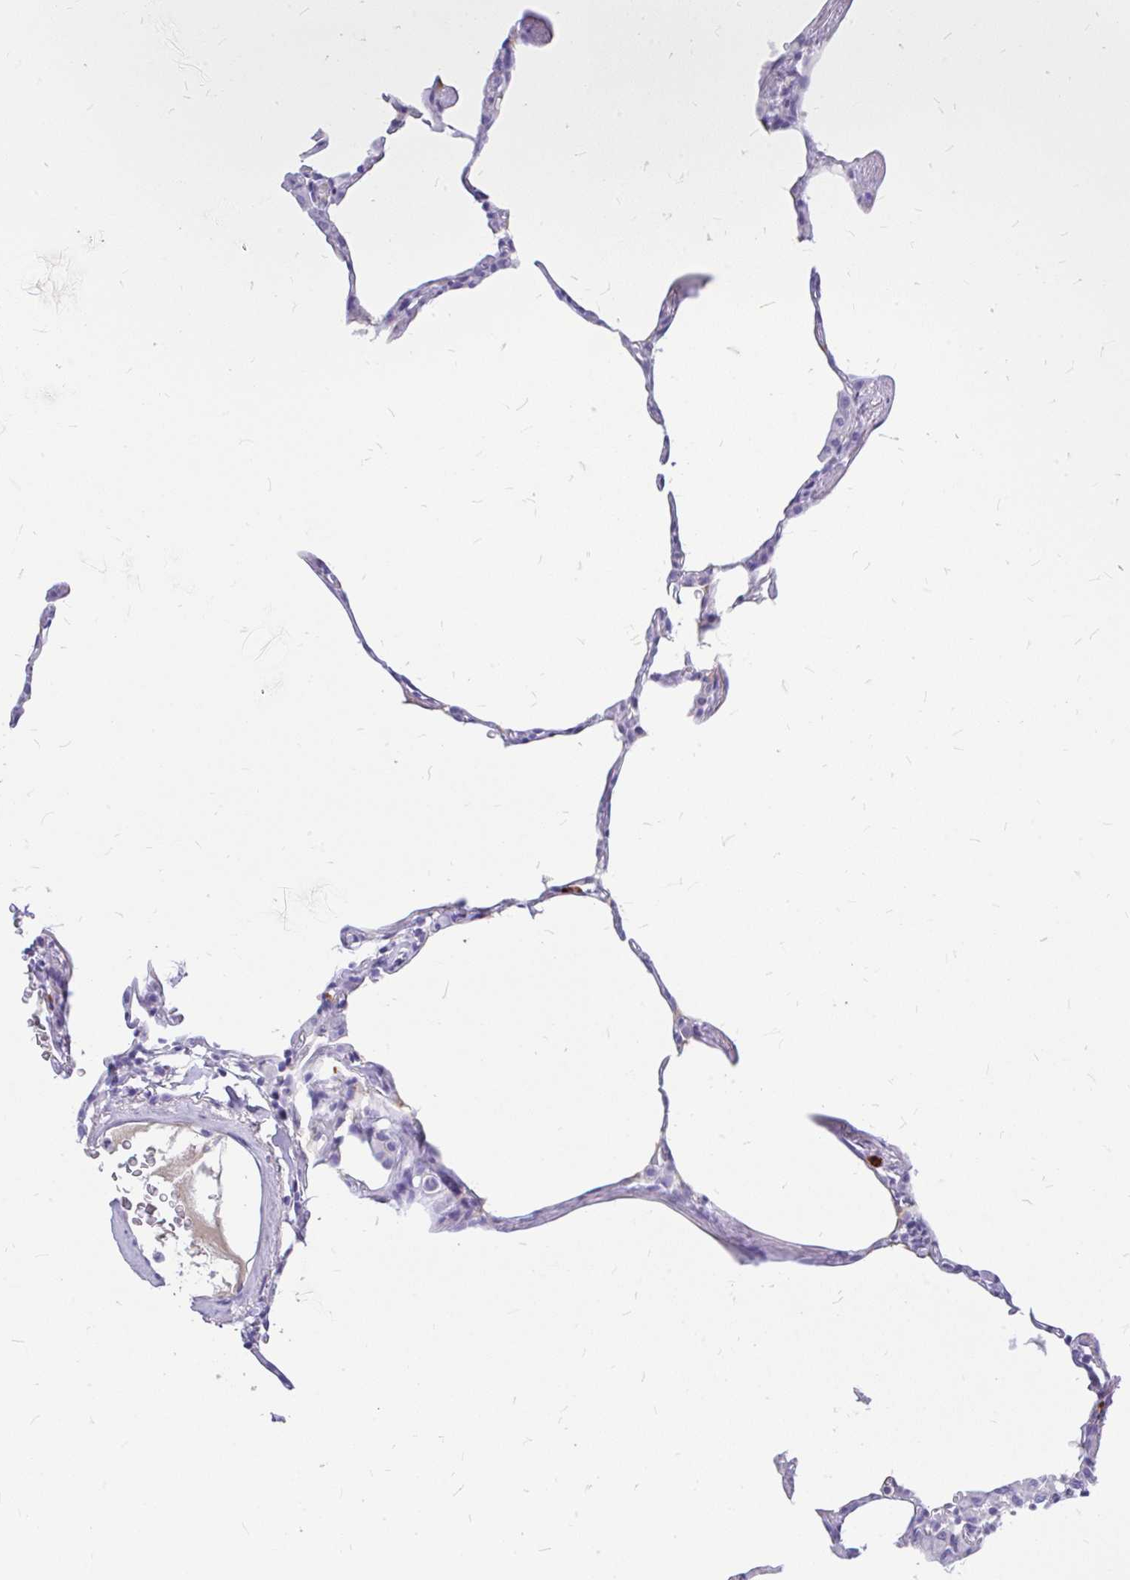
{"staining": {"intensity": "negative", "quantity": "none", "location": "none"}, "tissue": "lung", "cell_type": "Alveolar cells", "image_type": "normal", "snomed": [{"axis": "morphology", "description": "Normal tissue, NOS"}, {"axis": "topography", "description": "Lung"}], "caption": "Immunohistochemistry (IHC) of benign human lung shows no positivity in alveolar cells. The staining is performed using DAB (3,3'-diaminobenzidine) brown chromogen with nuclei counter-stained in using hematoxylin.", "gene": "MAP1LC3A", "patient": {"sex": "female", "age": 57}}